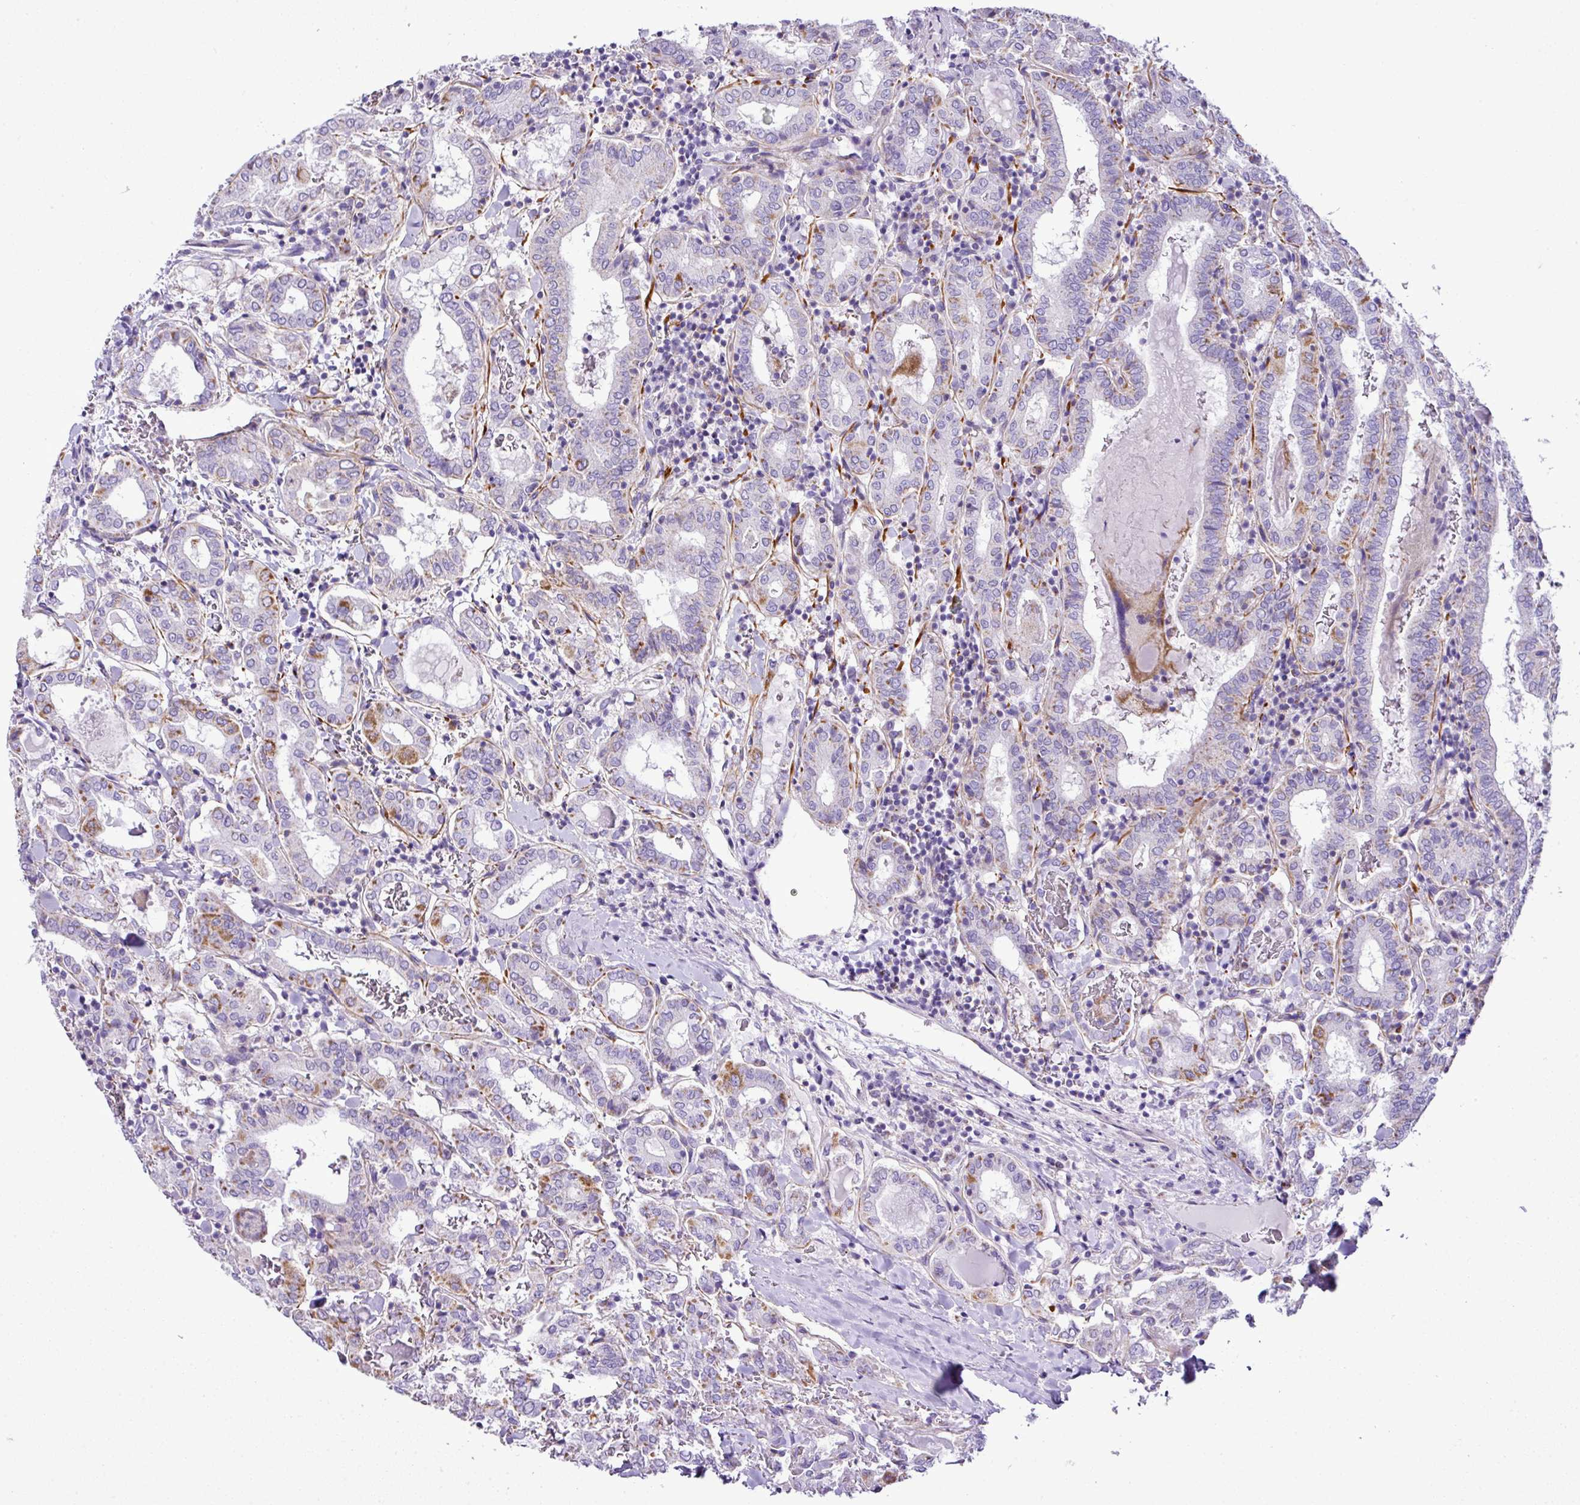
{"staining": {"intensity": "moderate", "quantity": "<25%", "location": "cytoplasmic/membranous"}, "tissue": "thyroid cancer", "cell_type": "Tumor cells", "image_type": "cancer", "snomed": [{"axis": "morphology", "description": "Papillary adenocarcinoma, NOS"}, {"axis": "topography", "description": "Thyroid gland"}], "caption": "Immunohistochemistry staining of thyroid papillary adenocarcinoma, which demonstrates low levels of moderate cytoplasmic/membranous expression in about <25% of tumor cells indicating moderate cytoplasmic/membranous protein staining. The staining was performed using DAB (3,3'-diaminobenzidine) (brown) for protein detection and nuclei were counterstained in hematoxylin (blue).", "gene": "PGAP4", "patient": {"sex": "female", "age": 72}}